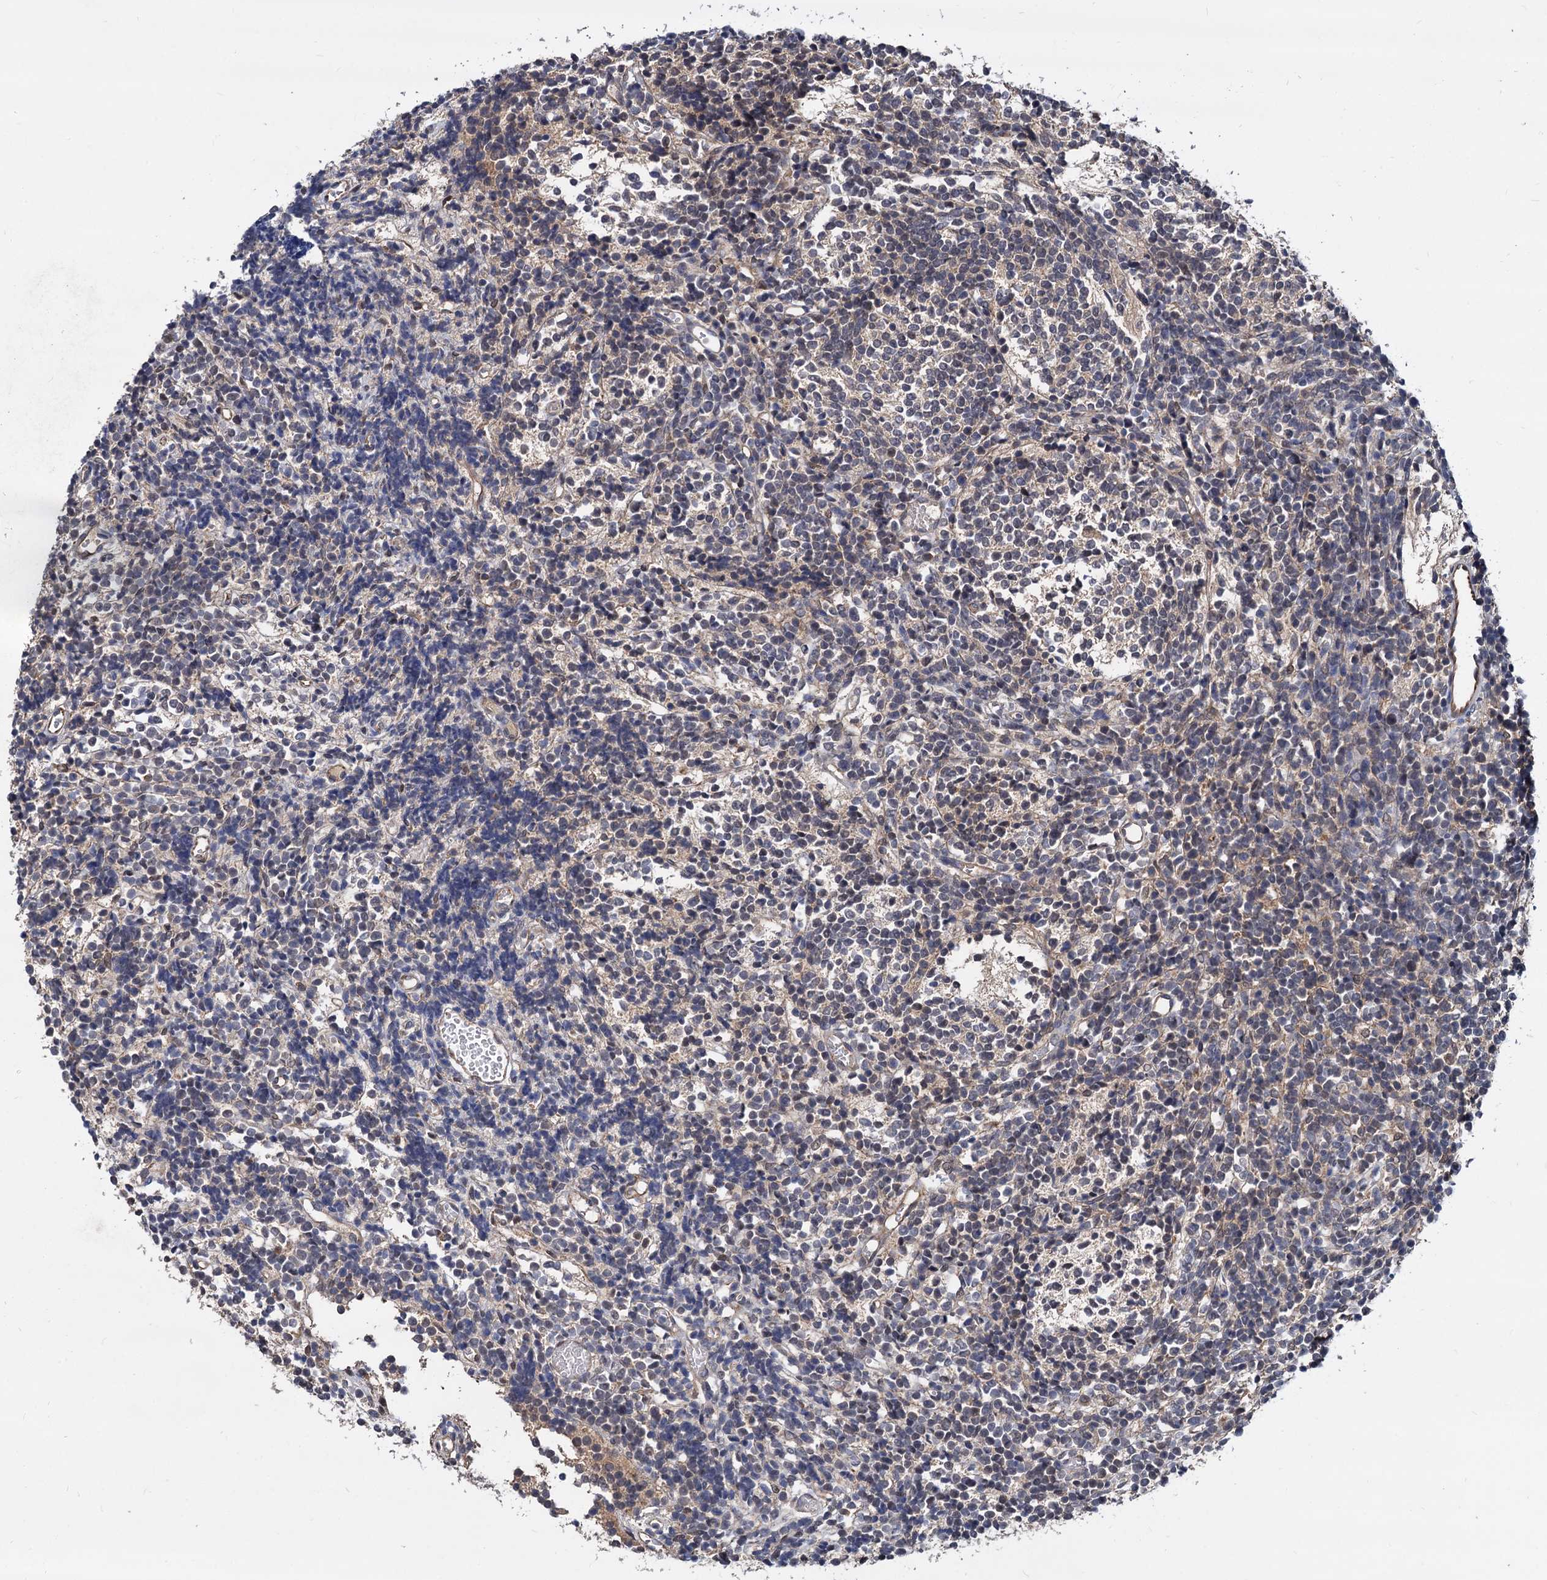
{"staining": {"intensity": "negative", "quantity": "none", "location": "none"}, "tissue": "glioma", "cell_type": "Tumor cells", "image_type": "cancer", "snomed": [{"axis": "morphology", "description": "Glioma, malignant, Low grade"}, {"axis": "topography", "description": "Brain"}], "caption": "Tumor cells show no significant protein staining in glioma. (DAB (3,3'-diaminobenzidine) immunohistochemistry, high magnification).", "gene": "PSMD4", "patient": {"sex": "female", "age": 1}}